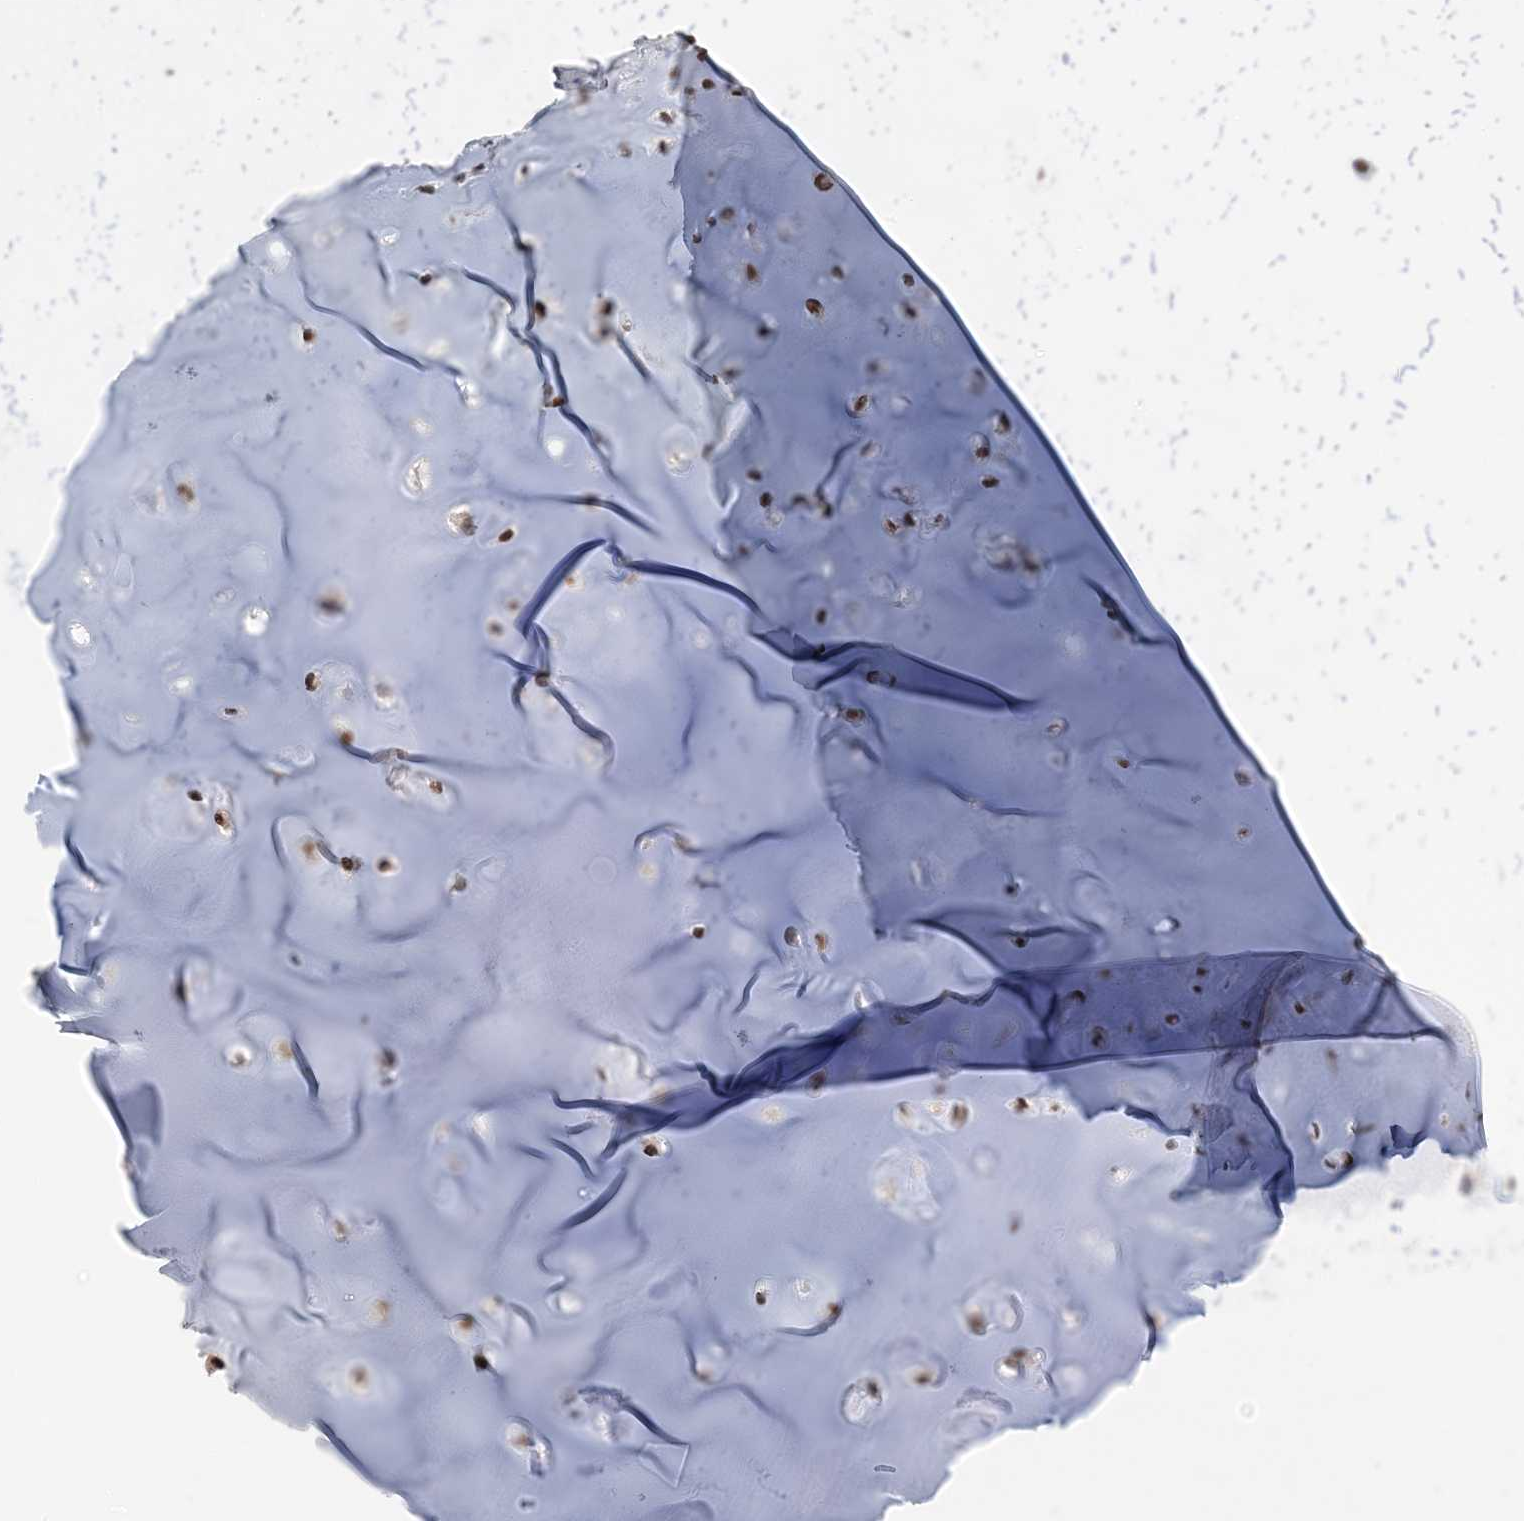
{"staining": {"intensity": "negative", "quantity": "none", "location": "none"}, "tissue": "adipose tissue", "cell_type": "Adipocytes", "image_type": "normal", "snomed": [{"axis": "morphology", "description": "Normal tissue, NOS"}, {"axis": "morphology", "description": "Basal cell carcinoma"}, {"axis": "topography", "description": "Cartilage tissue"}, {"axis": "topography", "description": "Nasopharynx"}, {"axis": "topography", "description": "Oral tissue"}], "caption": "High power microscopy image of an immunohistochemistry micrograph of unremarkable adipose tissue, revealing no significant staining in adipocytes.", "gene": "TRMT10C", "patient": {"sex": "female", "age": 77}}